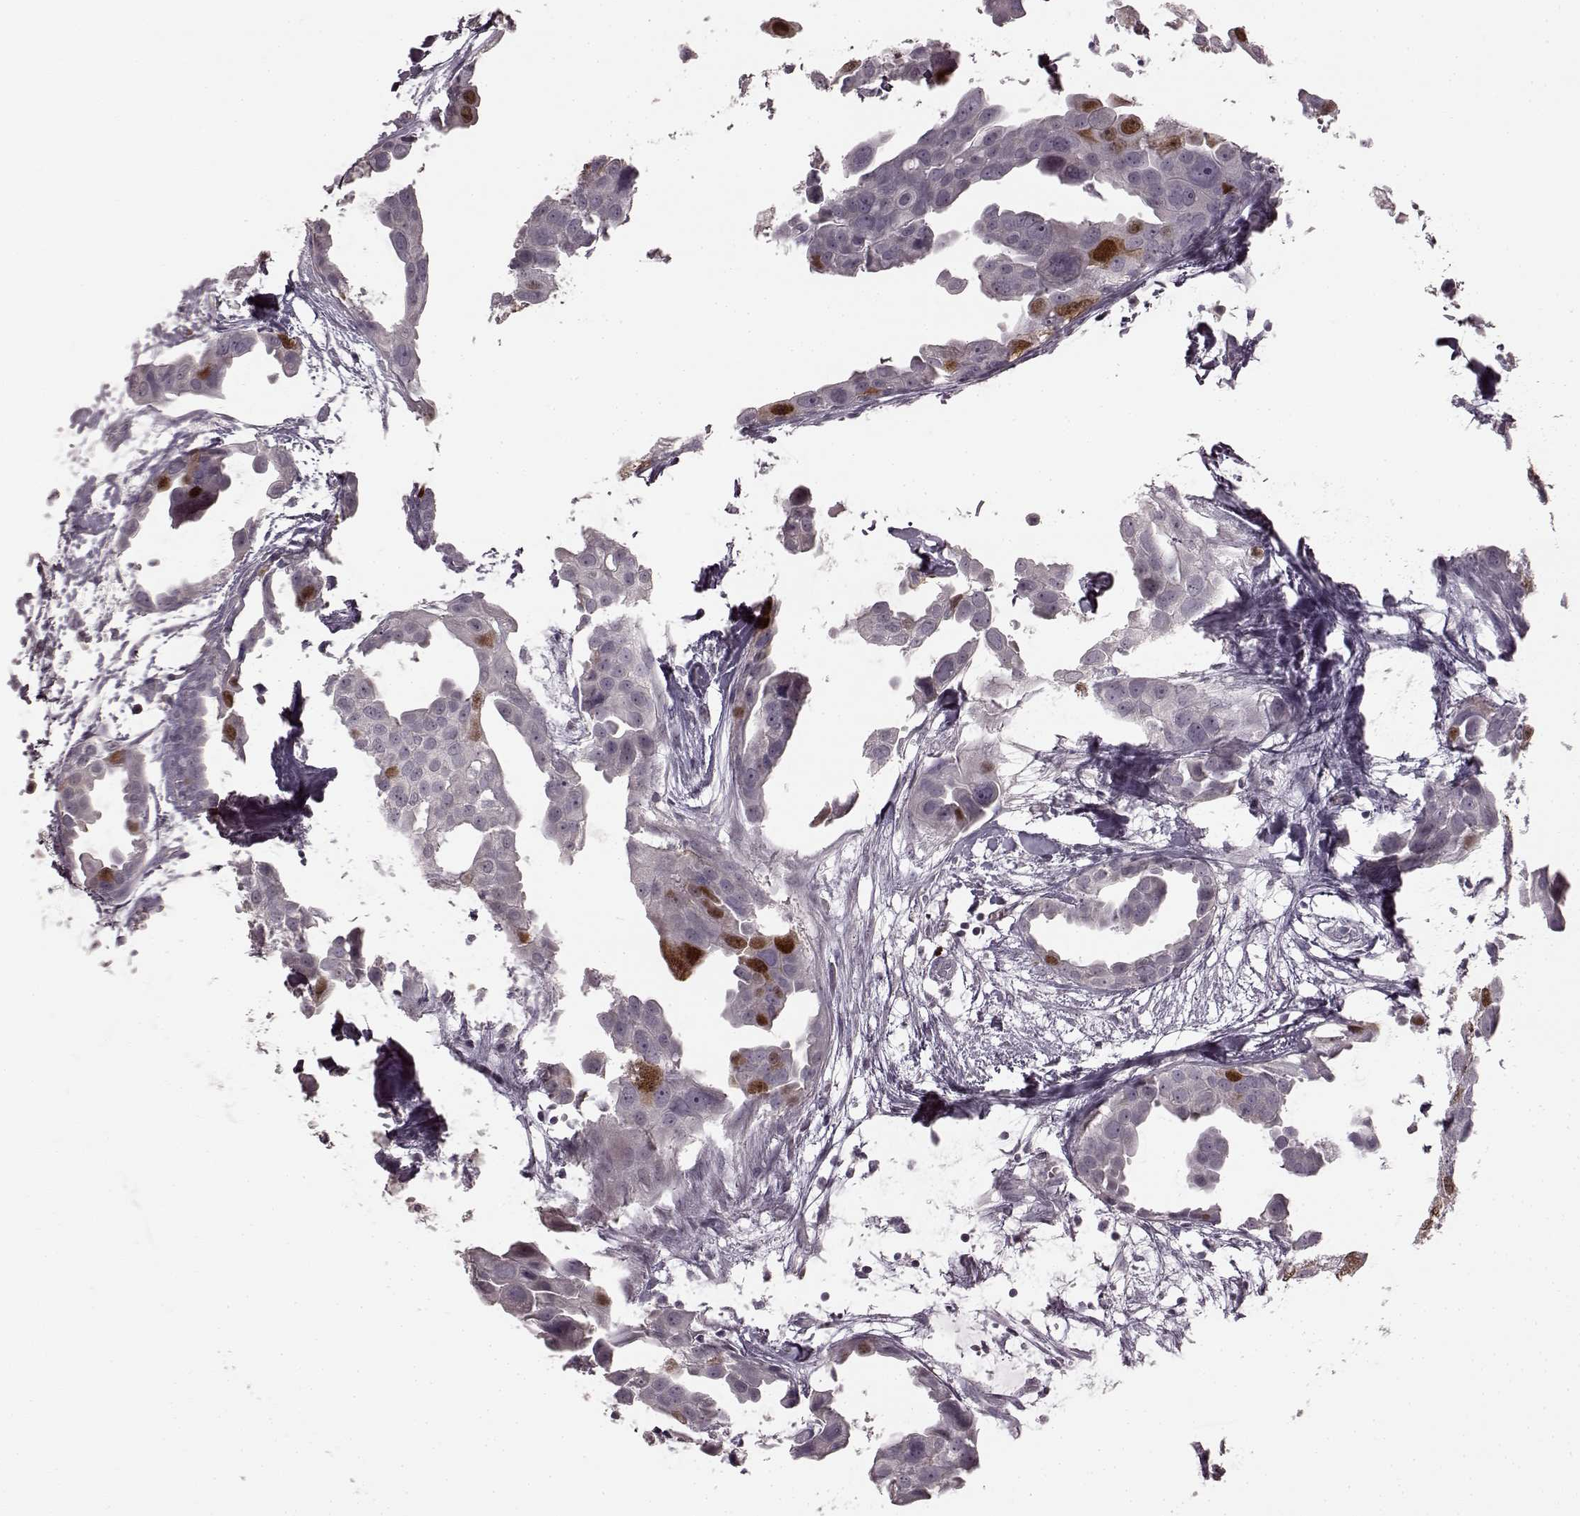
{"staining": {"intensity": "strong", "quantity": "<25%", "location": "nuclear"}, "tissue": "breast cancer", "cell_type": "Tumor cells", "image_type": "cancer", "snomed": [{"axis": "morphology", "description": "Duct carcinoma"}, {"axis": "topography", "description": "Breast"}], "caption": "This is a histology image of immunohistochemistry (IHC) staining of invasive ductal carcinoma (breast), which shows strong positivity in the nuclear of tumor cells.", "gene": "CCNA2", "patient": {"sex": "female", "age": 38}}